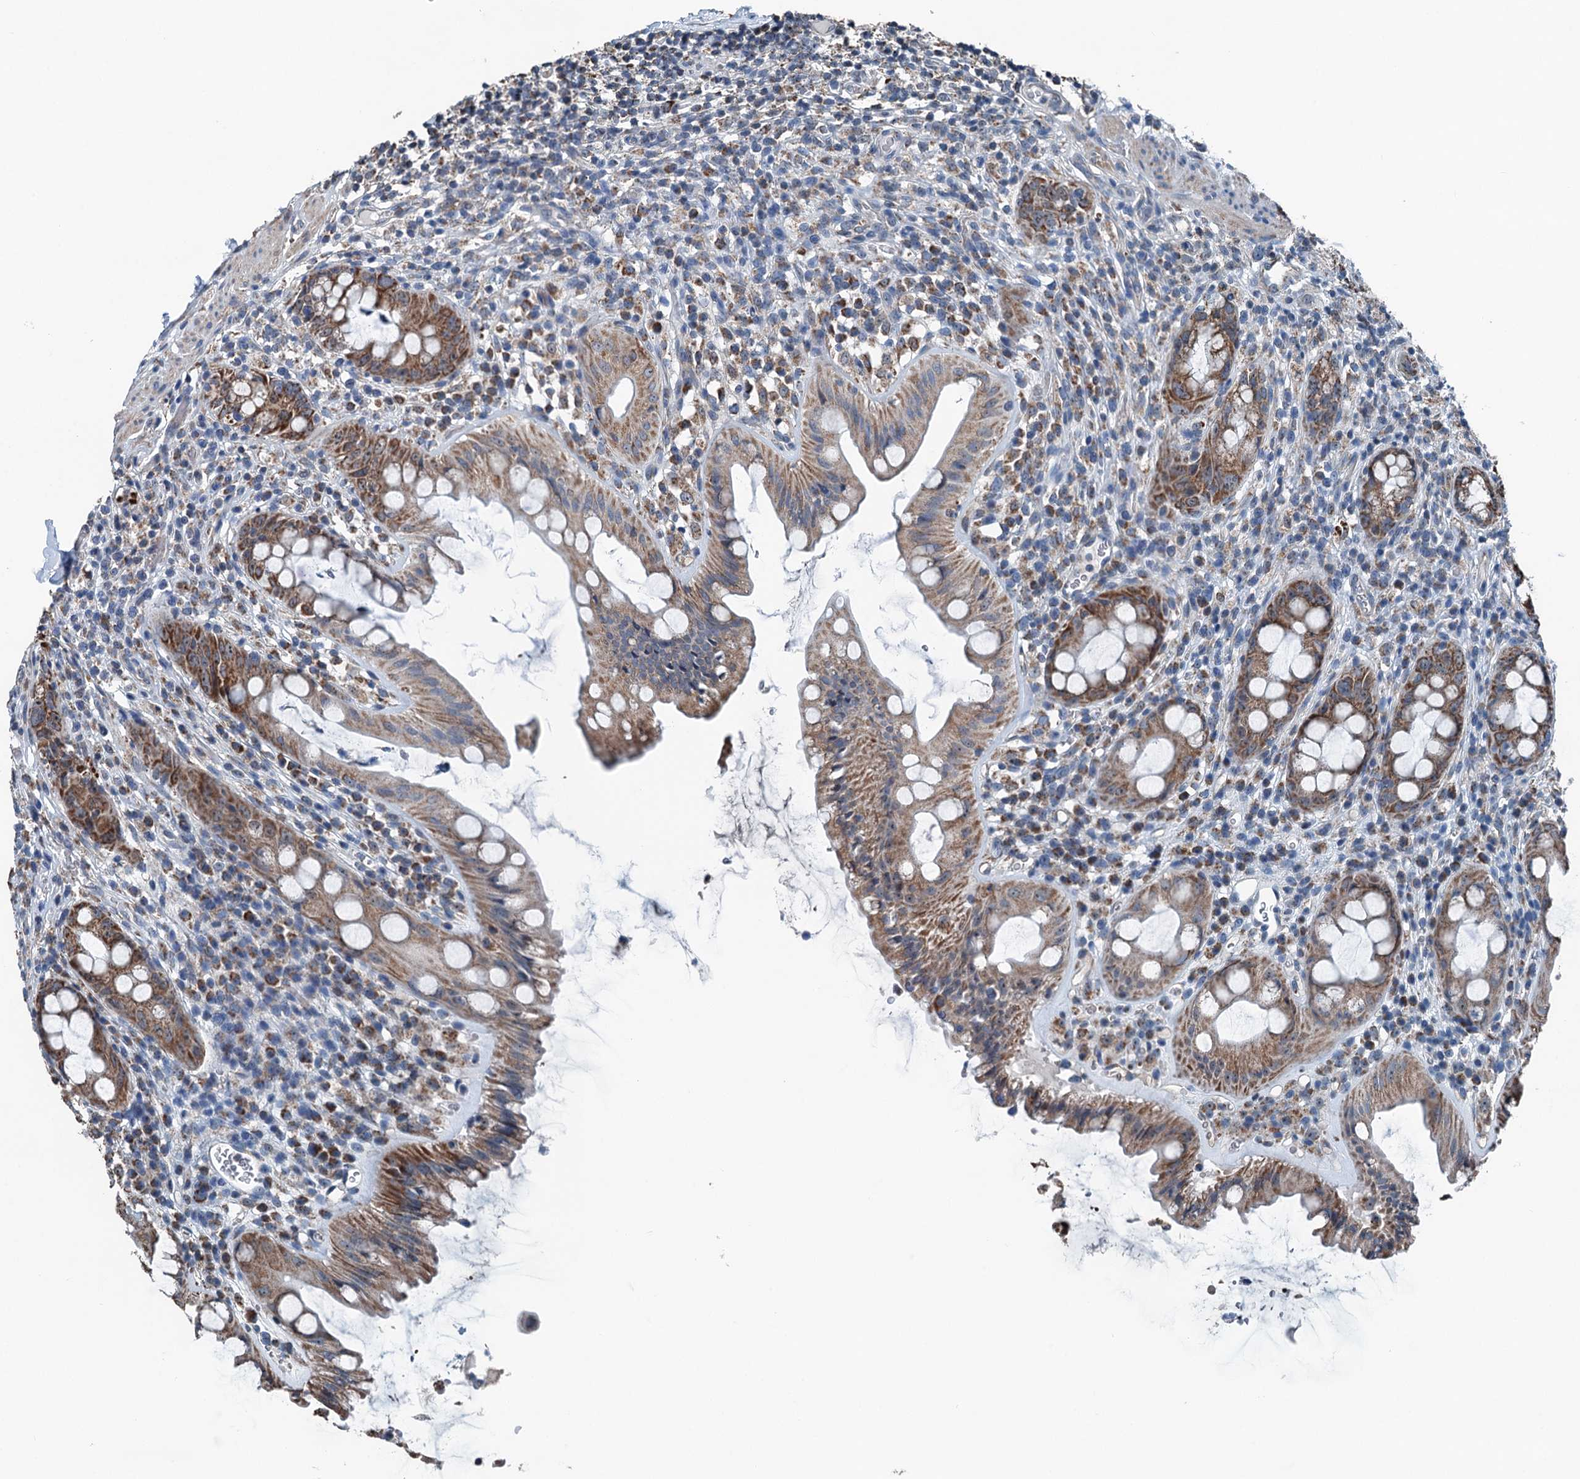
{"staining": {"intensity": "moderate", "quantity": ">75%", "location": "cytoplasmic/membranous"}, "tissue": "rectum", "cell_type": "Glandular cells", "image_type": "normal", "snomed": [{"axis": "morphology", "description": "Normal tissue, NOS"}, {"axis": "topography", "description": "Rectum"}], "caption": "DAB immunohistochemical staining of normal rectum shows moderate cytoplasmic/membranous protein expression in approximately >75% of glandular cells. The staining was performed using DAB to visualize the protein expression in brown, while the nuclei were stained in blue with hematoxylin (Magnification: 20x).", "gene": "TRPT1", "patient": {"sex": "female", "age": 57}}